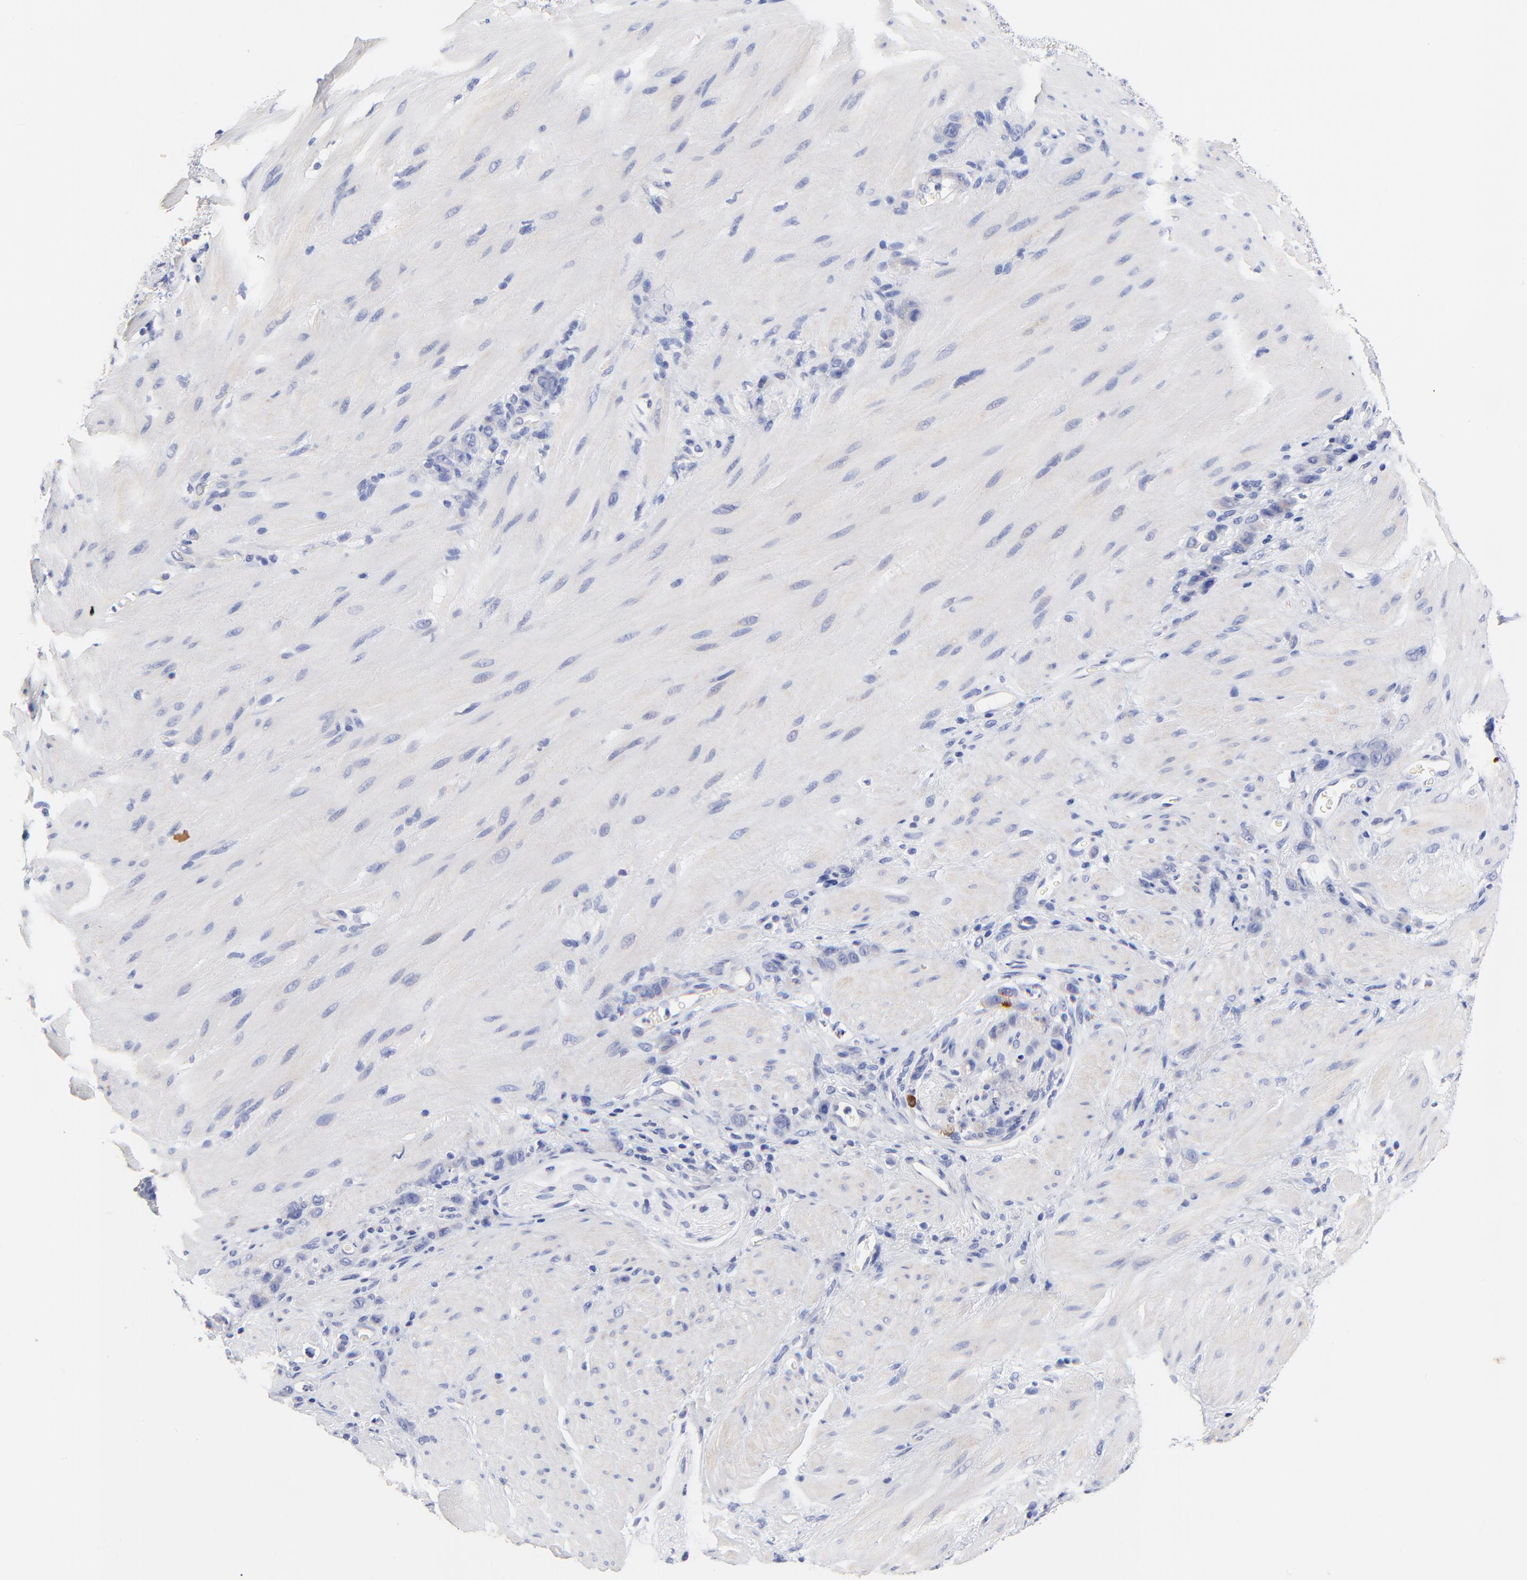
{"staining": {"intensity": "negative", "quantity": "none", "location": "none"}, "tissue": "stomach cancer", "cell_type": "Tumor cells", "image_type": "cancer", "snomed": [{"axis": "morphology", "description": "Normal tissue, NOS"}, {"axis": "morphology", "description": "Adenocarcinoma, NOS"}, {"axis": "topography", "description": "Stomach"}], "caption": "There is no significant staining in tumor cells of adenocarcinoma (stomach).", "gene": "FBXO10", "patient": {"sex": "male", "age": 82}}